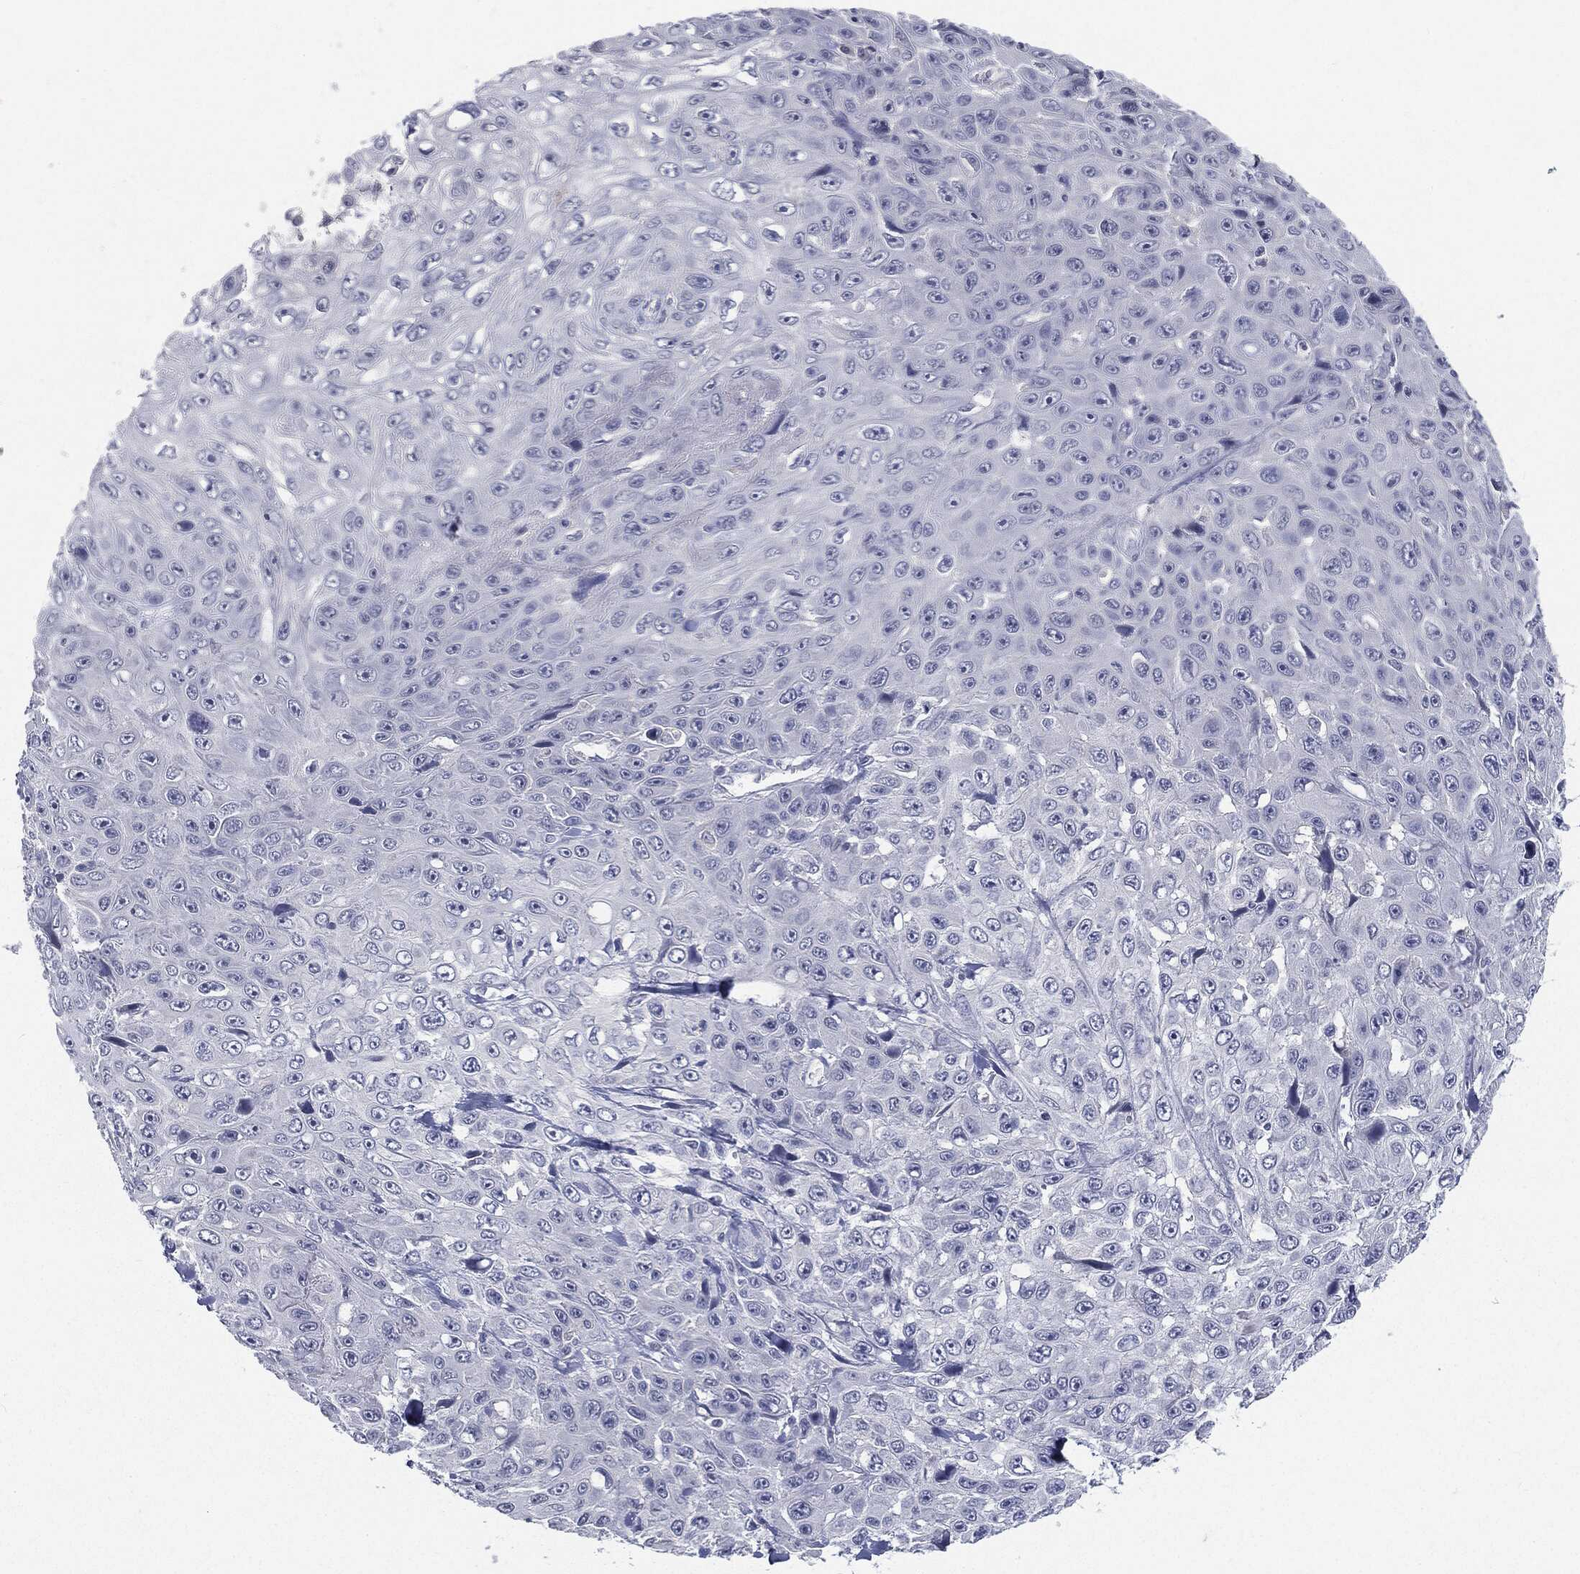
{"staining": {"intensity": "negative", "quantity": "none", "location": "none"}, "tissue": "skin cancer", "cell_type": "Tumor cells", "image_type": "cancer", "snomed": [{"axis": "morphology", "description": "Squamous cell carcinoma, NOS"}, {"axis": "topography", "description": "Skin"}], "caption": "IHC of human skin cancer reveals no staining in tumor cells. The staining is performed using DAB (3,3'-diaminobenzidine) brown chromogen with nuclei counter-stained in using hematoxylin.", "gene": "CGB1", "patient": {"sex": "male", "age": 82}}